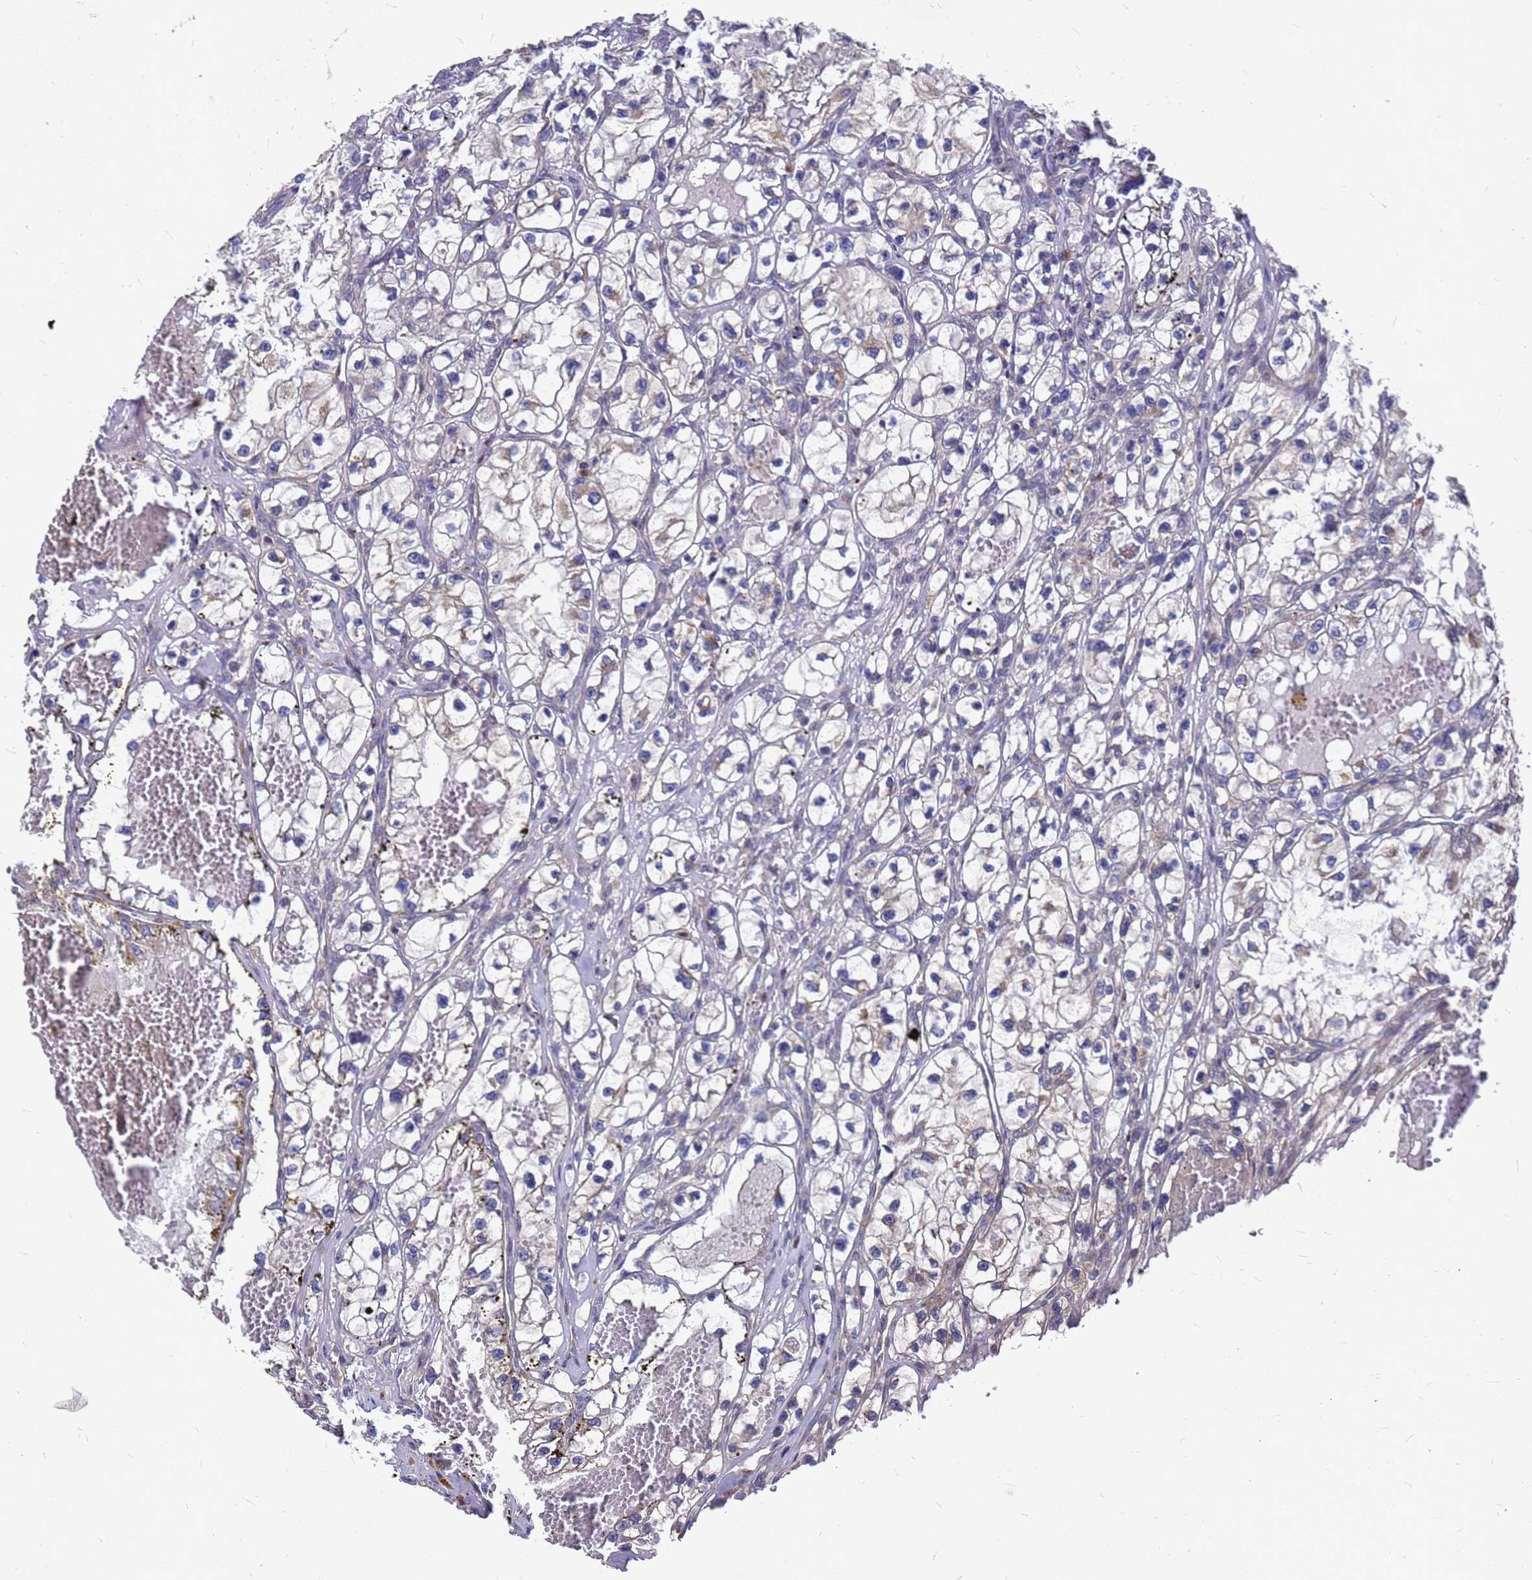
{"staining": {"intensity": "negative", "quantity": "none", "location": "none"}, "tissue": "renal cancer", "cell_type": "Tumor cells", "image_type": "cancer", "snomed": [{"axis": "morphology", "description": "Adenocarcinoma, NOS"}, {"axis": "topography", "description": "Kidney"}], "caption": "Immunohistochemistry (IHC) histopathology image of neoplastic tissue: human renal cancer stained with DAB (3,3'-diaminobenzidine) reveals no significant protein expression in tumor cells.", "gene": "ZNF717", "patient": {"sex": "female", "age": 57}}